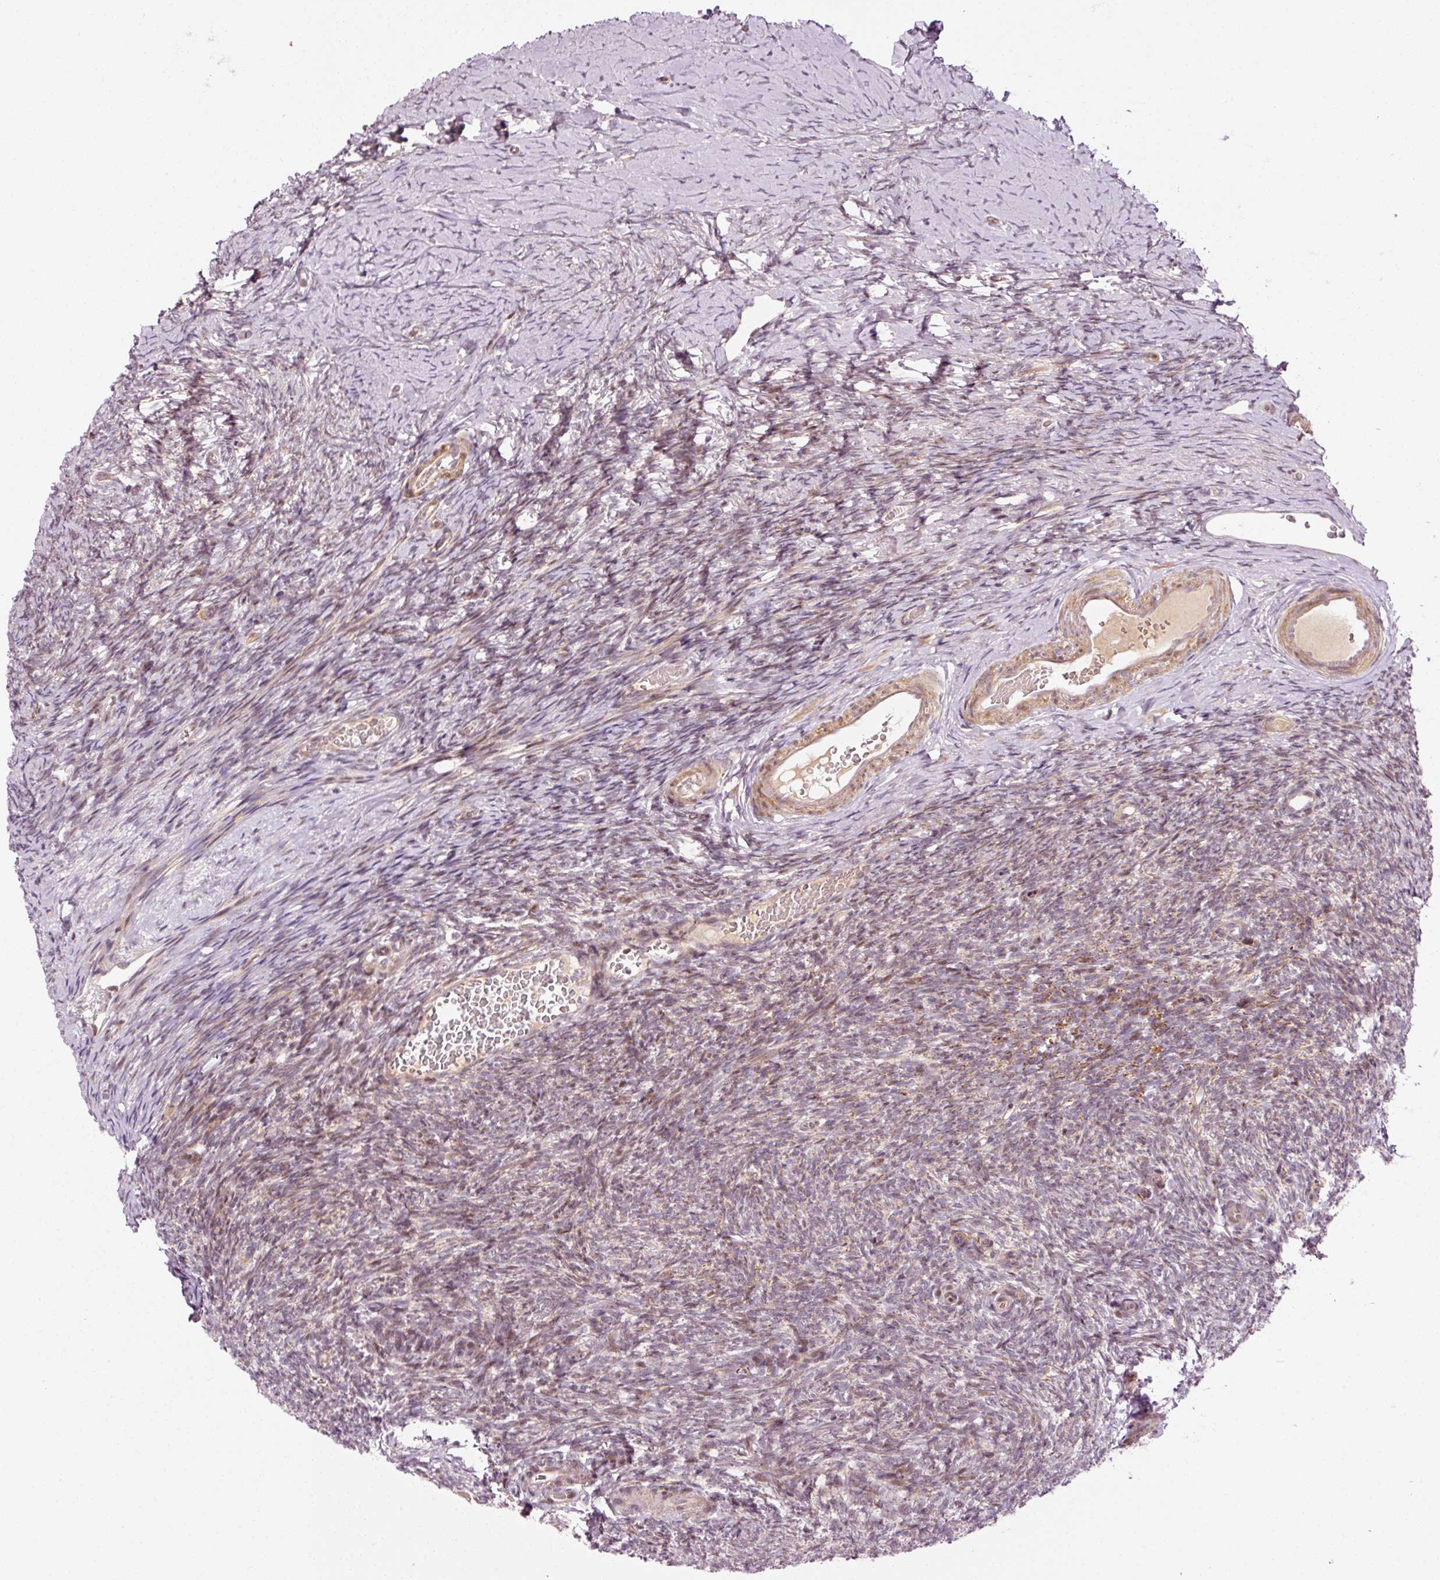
{"staining": {"intensity": "weak", "quantity": "25%-75%", "location": "cytoplasmic/membranous,nuclear"}, "tissue": "ovary", "cell_type": "Follicle cells", "image_type": "normal", "snomed": [{"axis": "morphology", "description": "Normal tissue, NOS"}, {"axis": "topography", "description": "Ovary"}], "caption": "Normal ovary was stained to show a protein in brown. There is low levels of weak cytoplasmic/membranous,nuclear positivity in approximately 25%-75% of follicle cells. The staining was performed using DAB, with brown indicating positive protein expression. Nuclei are stained blue with hematoxylin.", "gene": "ANKRD20A1", "patient": {"sex": "female", "age": 39}}